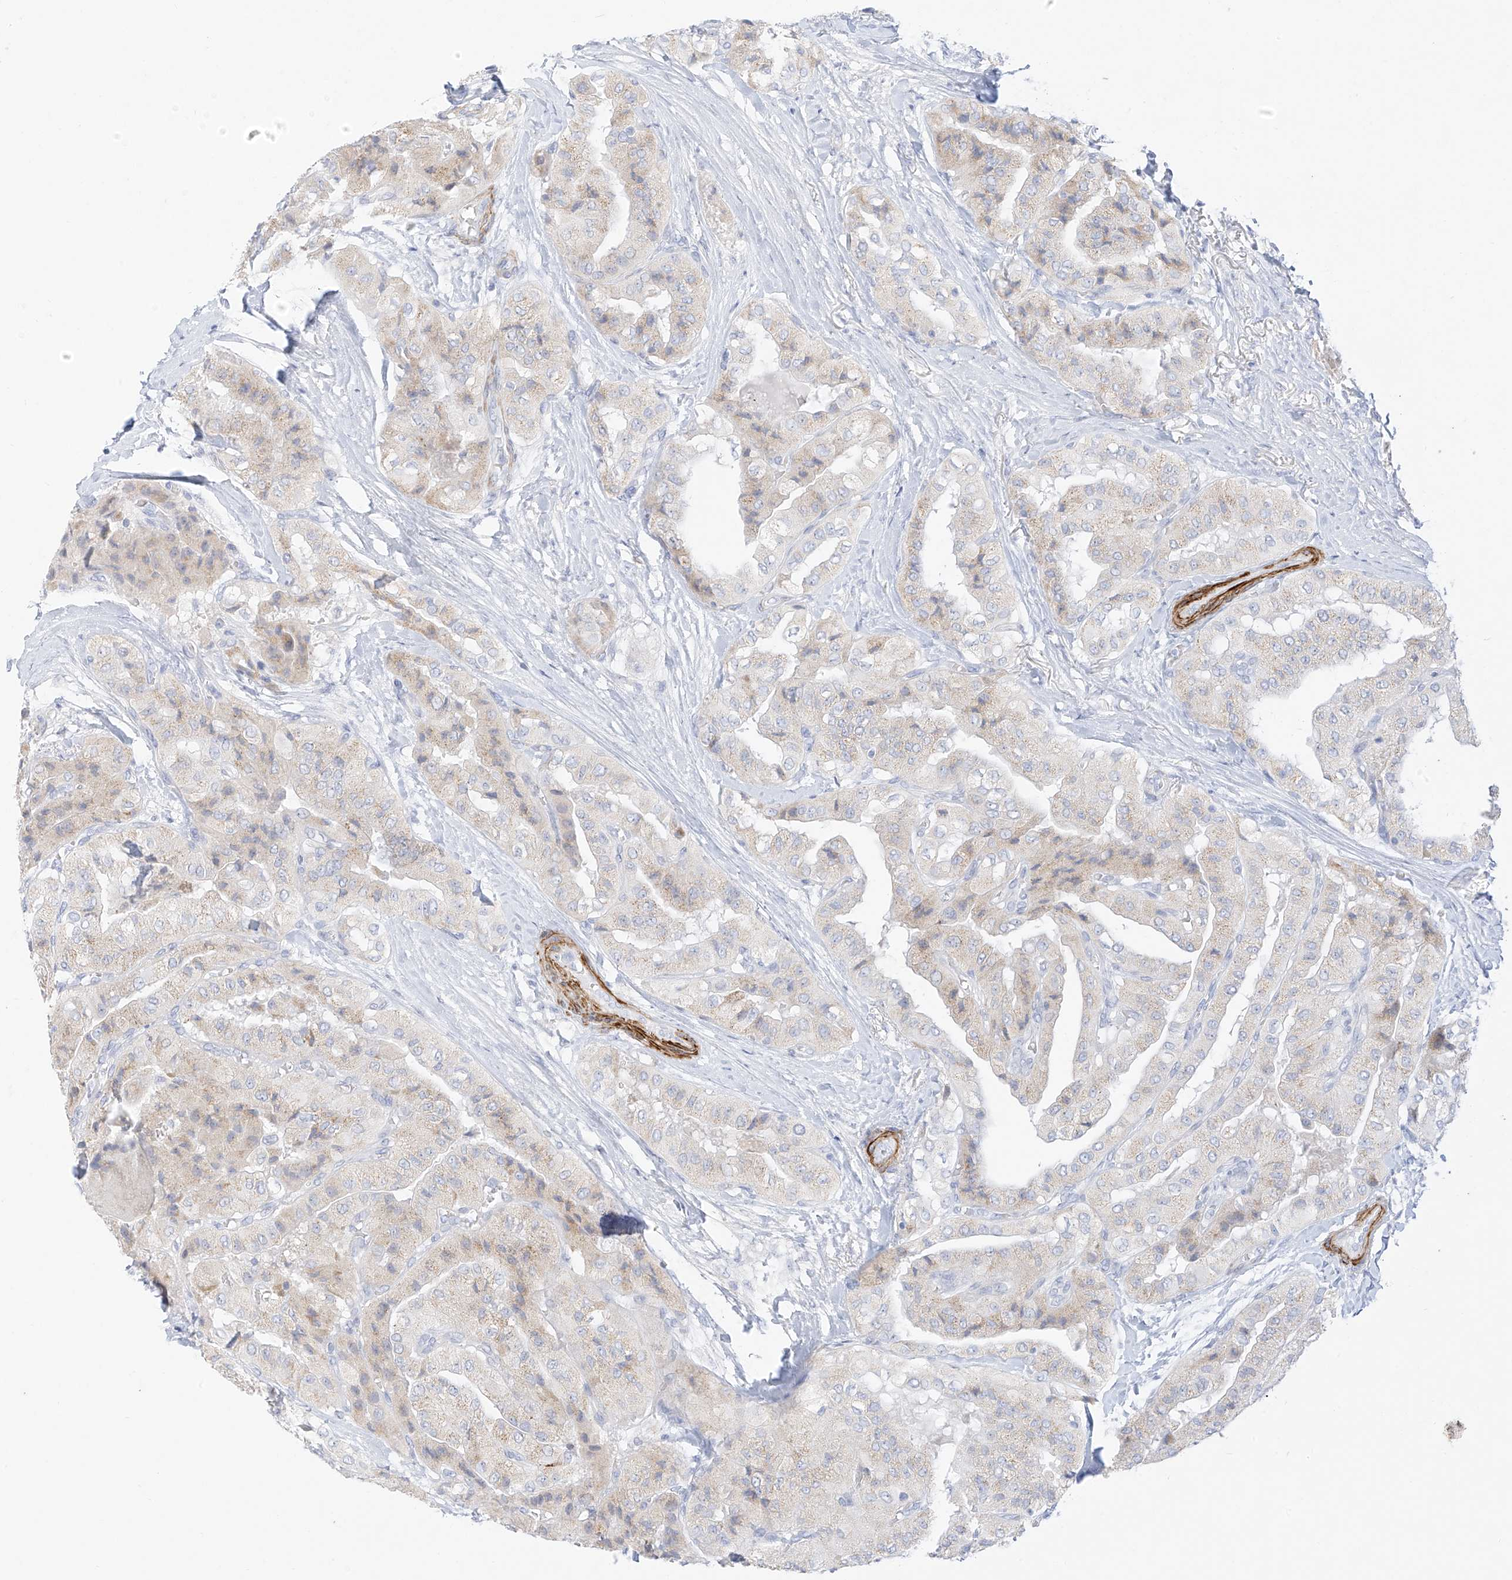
{"staining": {"intensity": "negative", "quantity": "none", "location": "none"}, "tissue": "thyroid cancer", "cell_type": "Tumor cells", "image_type": "cancer", "snomed": [{"axis": "morphology", "description": "Papillary adenocarcinoma, NOS"}, {"axis": "topography", "description": "Thyroid gland"}], "caption": "Tumor cells show no significant protein positivity in thyroid papillary adenocarcinoma.", "gene": "ST3GAL5", "patient": {"sex": "female", "age": 59}}